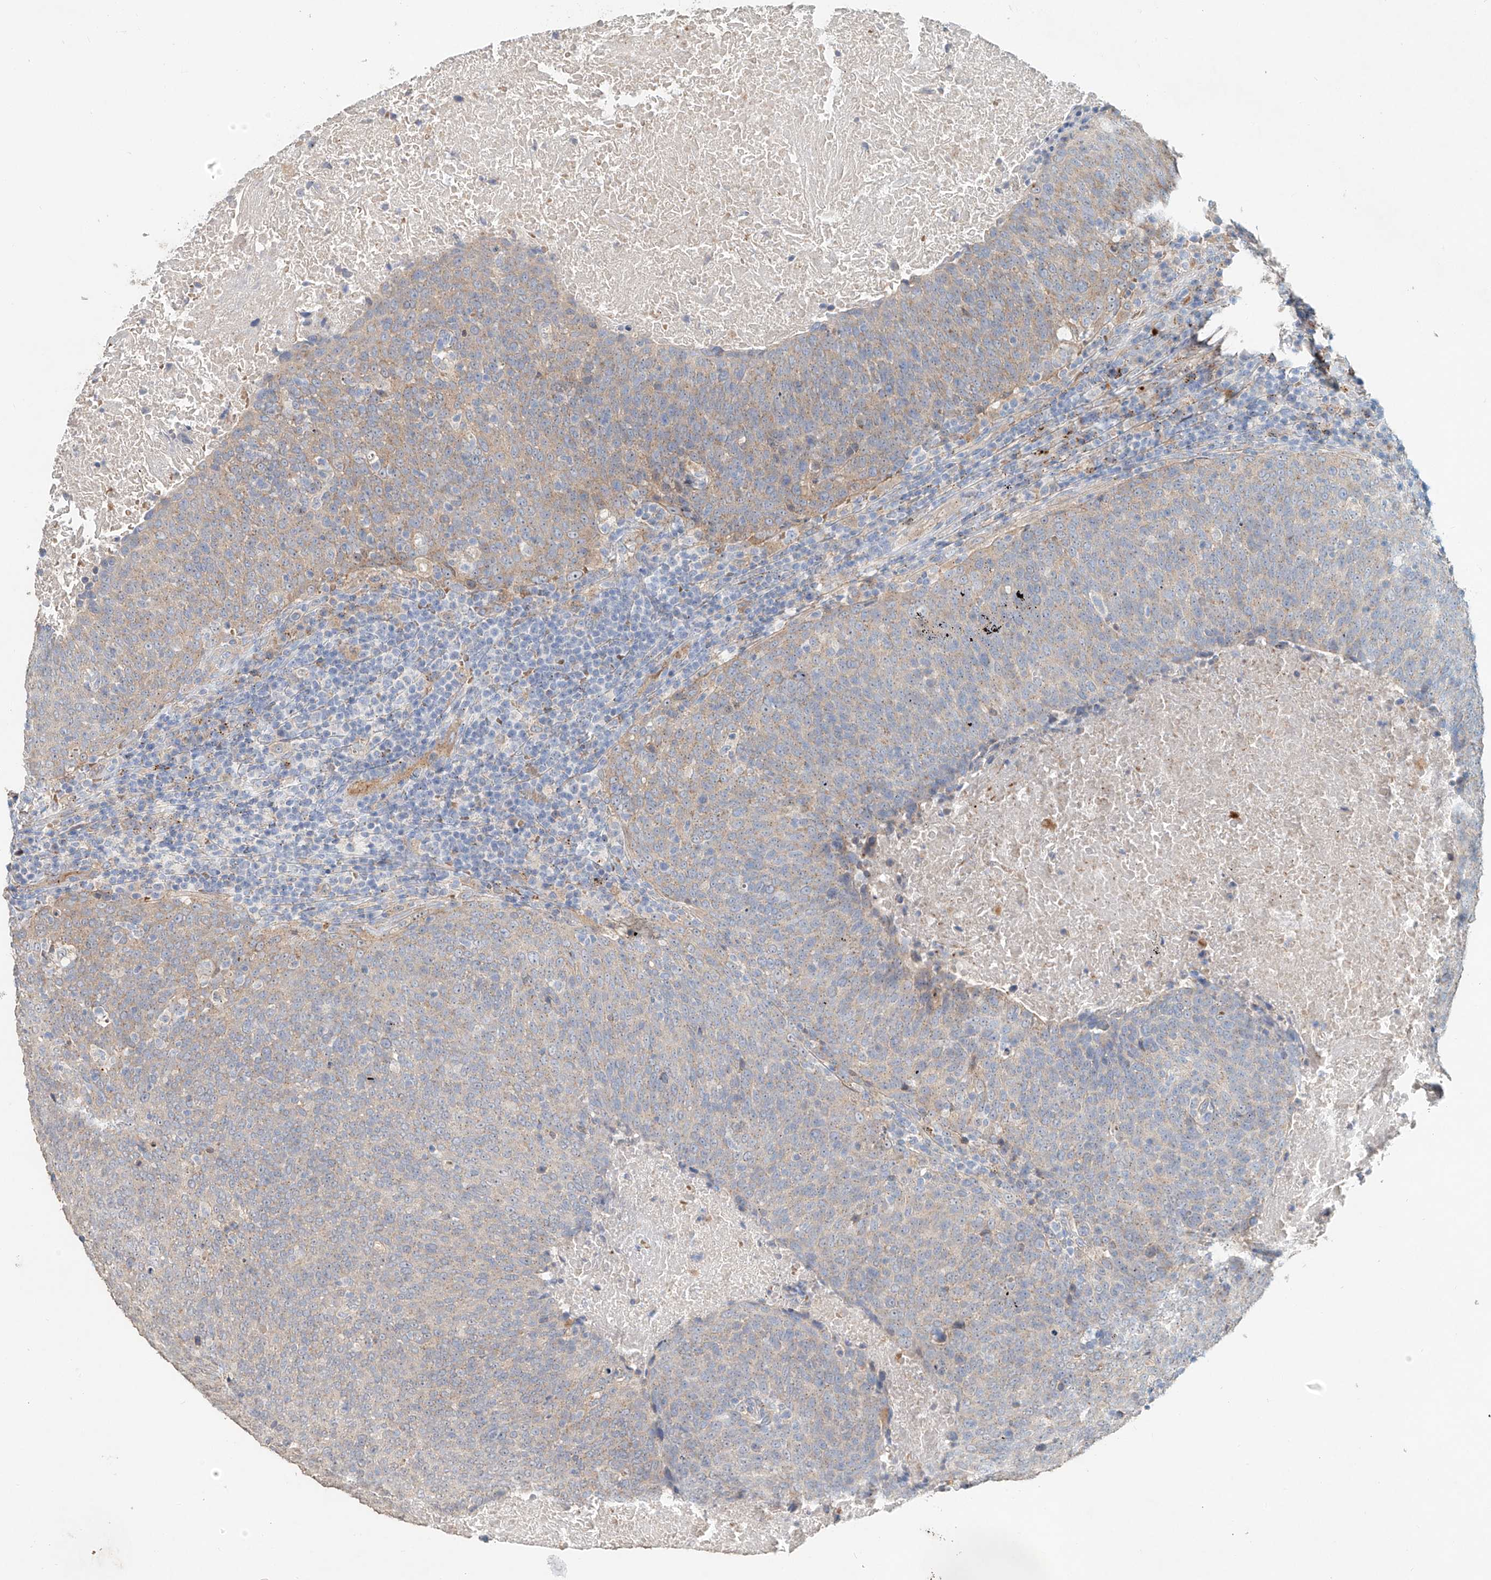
{"staining": {"intensity": "weak", "quantity": "<25%", "location": "cytoplasmic/membranous"}, "tissue": "head and neck cancer", "cell_type": "Tumor cells", "image_type": "cancer", "snomed": [{"axis": "morphology", "description": "Squamous cell carcinoma, NOS"}, {"axis": "morphology", "description": "Squamous cell carcinoma, metastatic, NOS"}, {"axis": "topography", "description": "Lymph node"}, {"axis": "topography", "description": "Head-Neck"}], "caption": "Photomicrograph shows no significant protein staining in tumor cells of head and neck squamous cell carcinoma. The staining is performed using DAB (3,3'-diaminobenzidine) brown chromogen with nuclei counter-stained in using hematoxylin.", "gene": "TRIM47", "patient": {"sex": "male", "age": 62}}